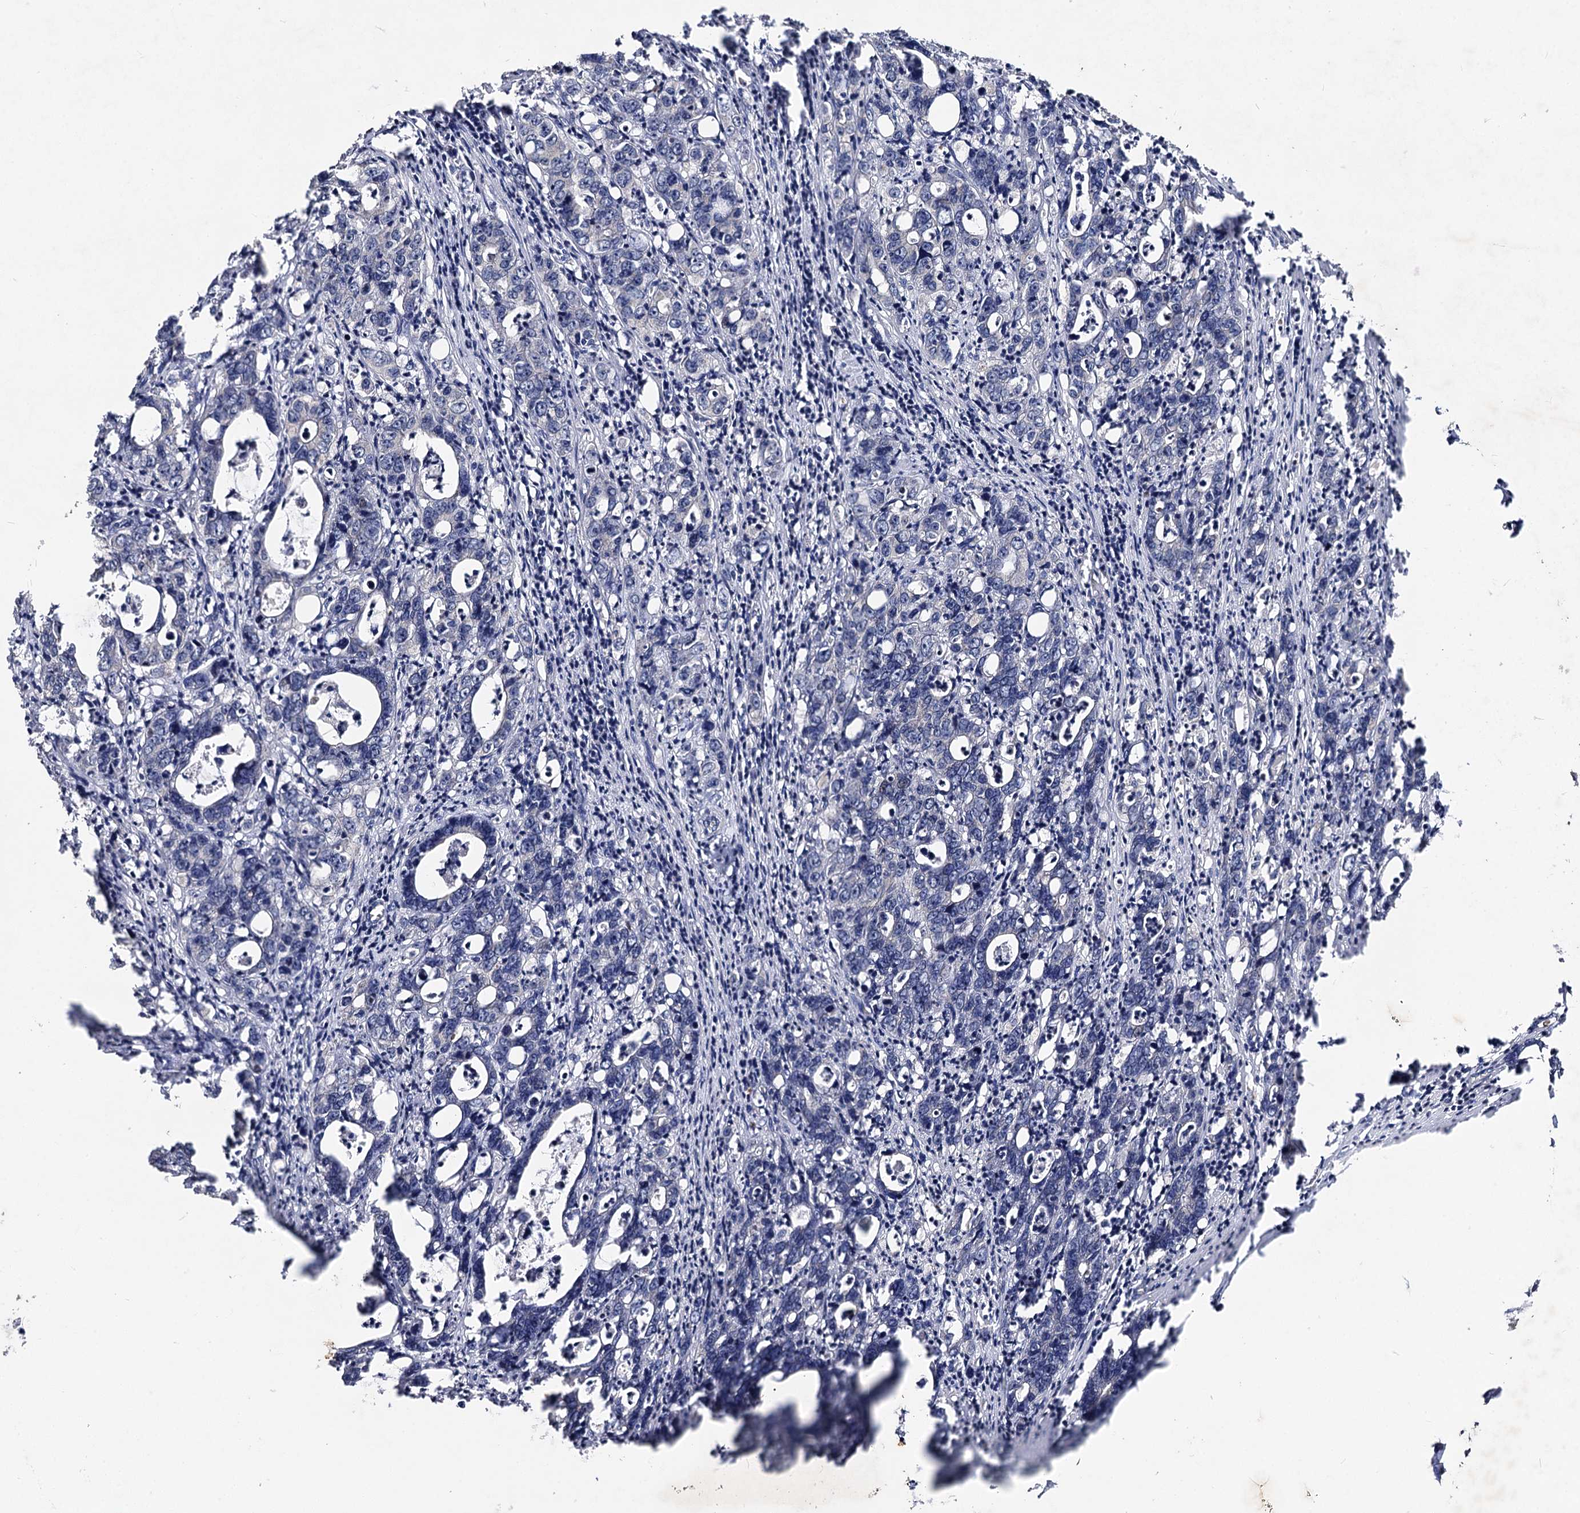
{"staining": {"intensity": "negative", "quantity": "none", "location": "none"}, "tissue": "colorectal cancer", "cell_type": "Tumor cells", "image_type": "cancer", "snomed": [{"axis": "morphology", "description": "Adenocarcinoma, NOS"}, {"axis": "topography", "description": "Colon"}], "caption": "Human colorectal cancer stained for a protein using IHC demonstrates no staining in tumor cells.", "gene": "VPS37D", "patient": {"sex": "female", "age": 75}}